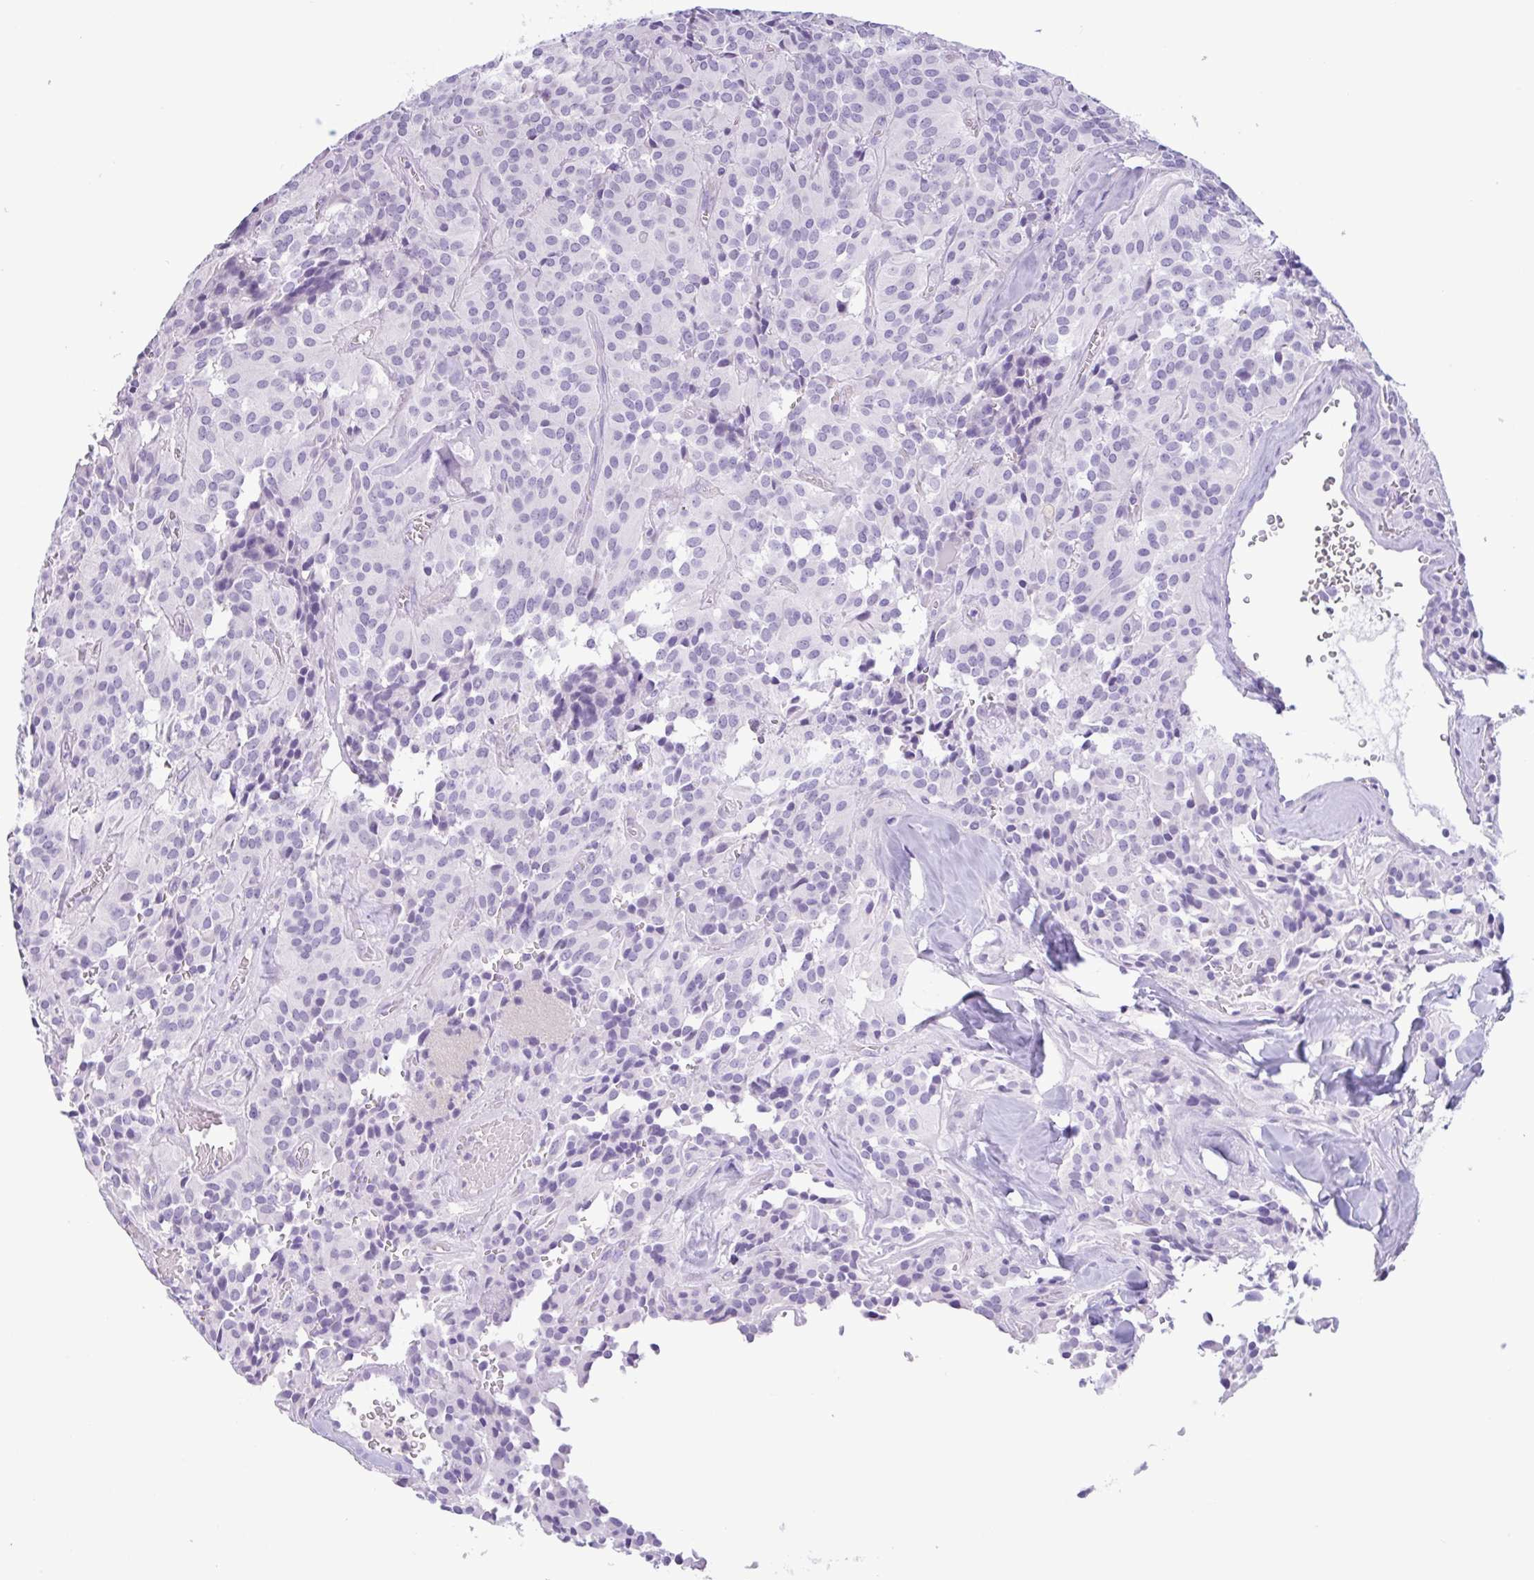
{"staining": {"intensity": "negative", "quantity": "none", "location": "none"}, "tissue": "glioma", "cell_type": "Tumor cells", "image_type": "cancer", "snomed": [{"axis": "morphology", "description": "Glioma, malignant, Low grade"}, {"axis": "topography", "description": "Brain"}], "caption": "Human glioma stained for a protein using immunohistochemistry (IHC) shows no expression in tumor cells.", "gene": "CTSE", "patient": {"sex": "male", "age": 42}}